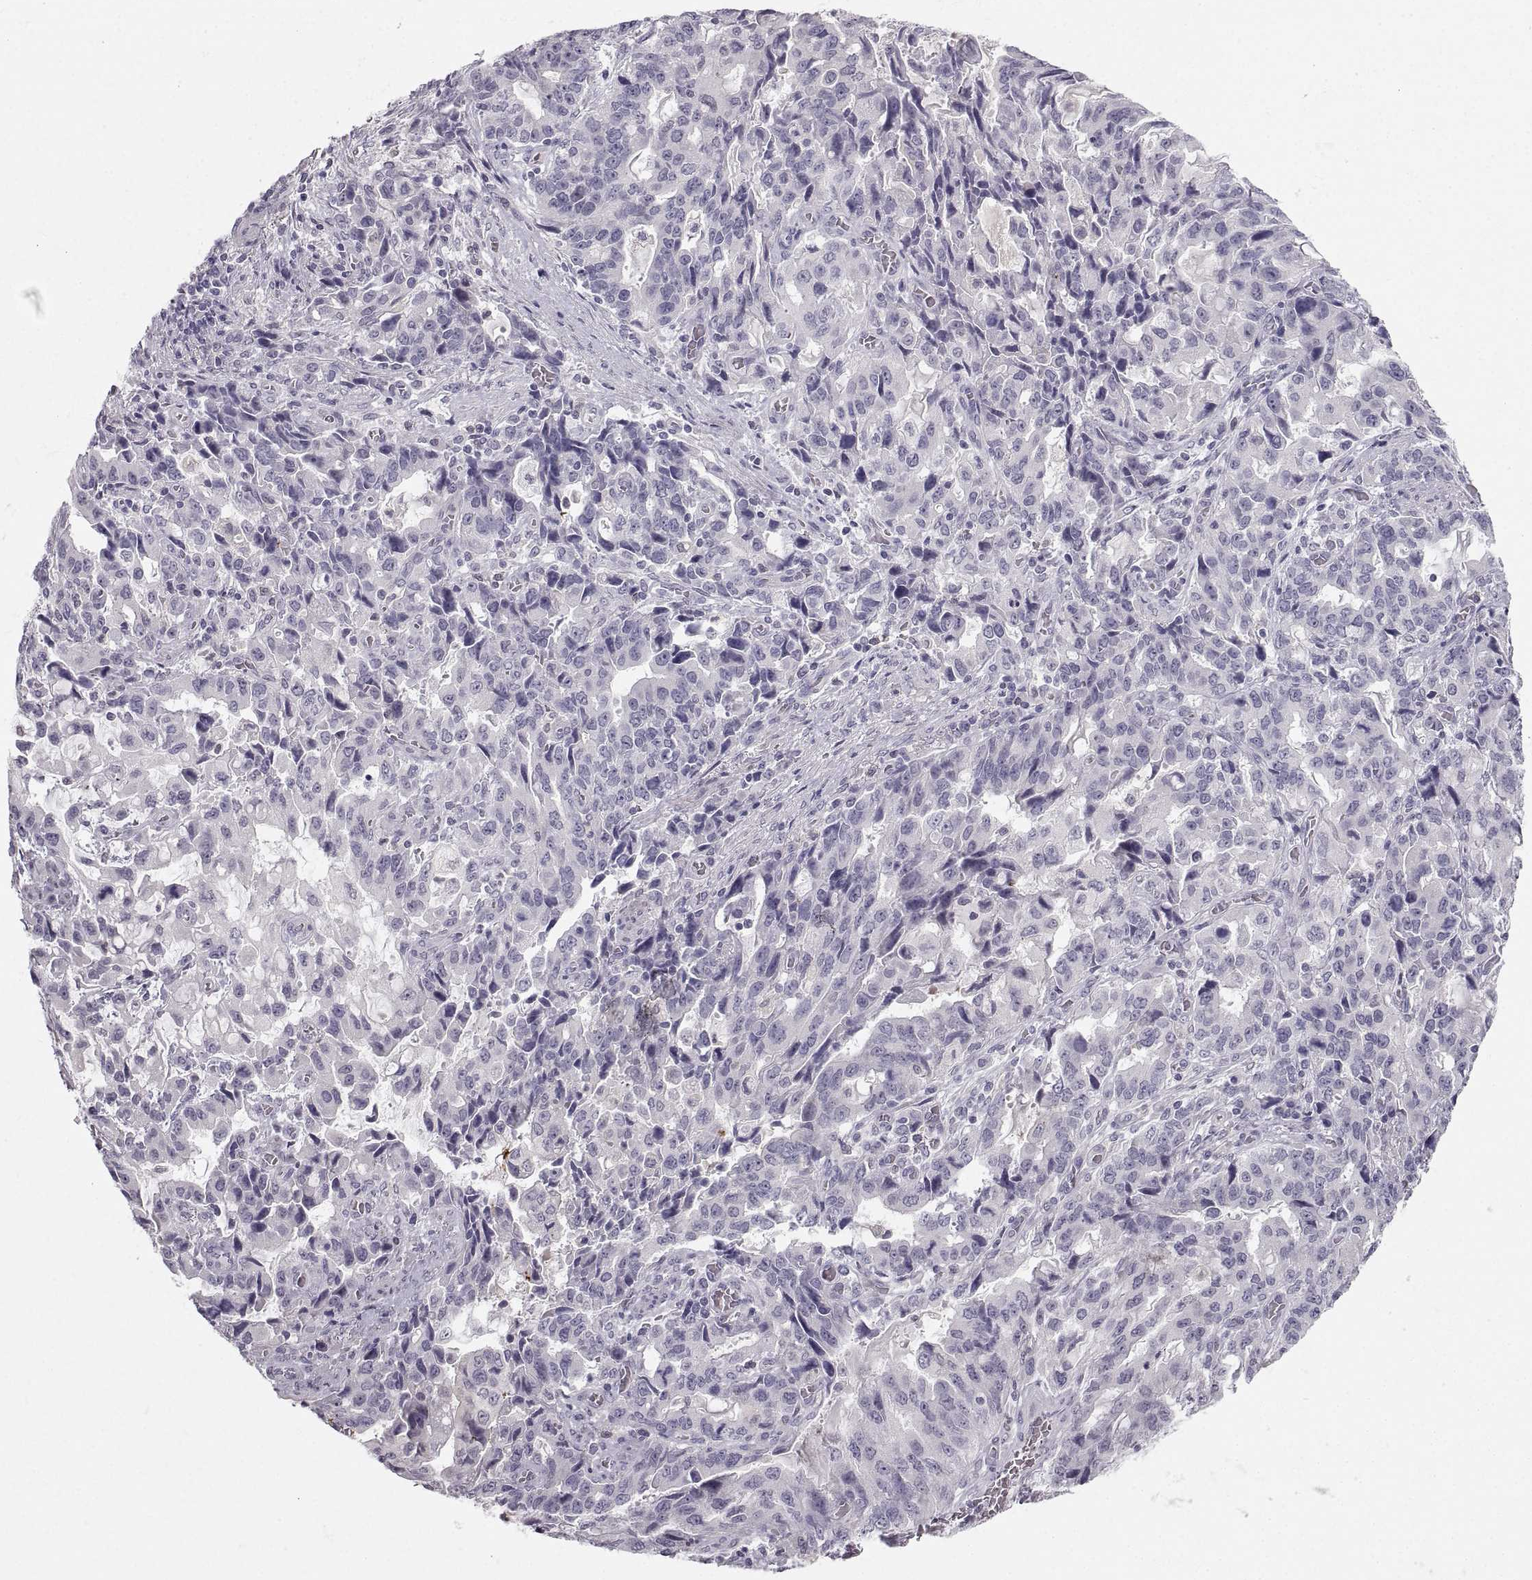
{"staining": {"intensity": "negative", "quantity": "none", "location": "none"}, "tissue": "stomach cancer", "cell_type": "Tumor cells", "image_type": "cancer", "snomed": [{"axis": "morphology", "description": "Adenocarcinoma, NOS"}, {"axis": "topography", "description": "Stomach, upper"}], "caption": "The image exhibits no significant expression in tumor cells of stomach cancer (adenocarcinoma).", "gene": "ZNF185", "patient": {"sex": "male", "age": 85}}